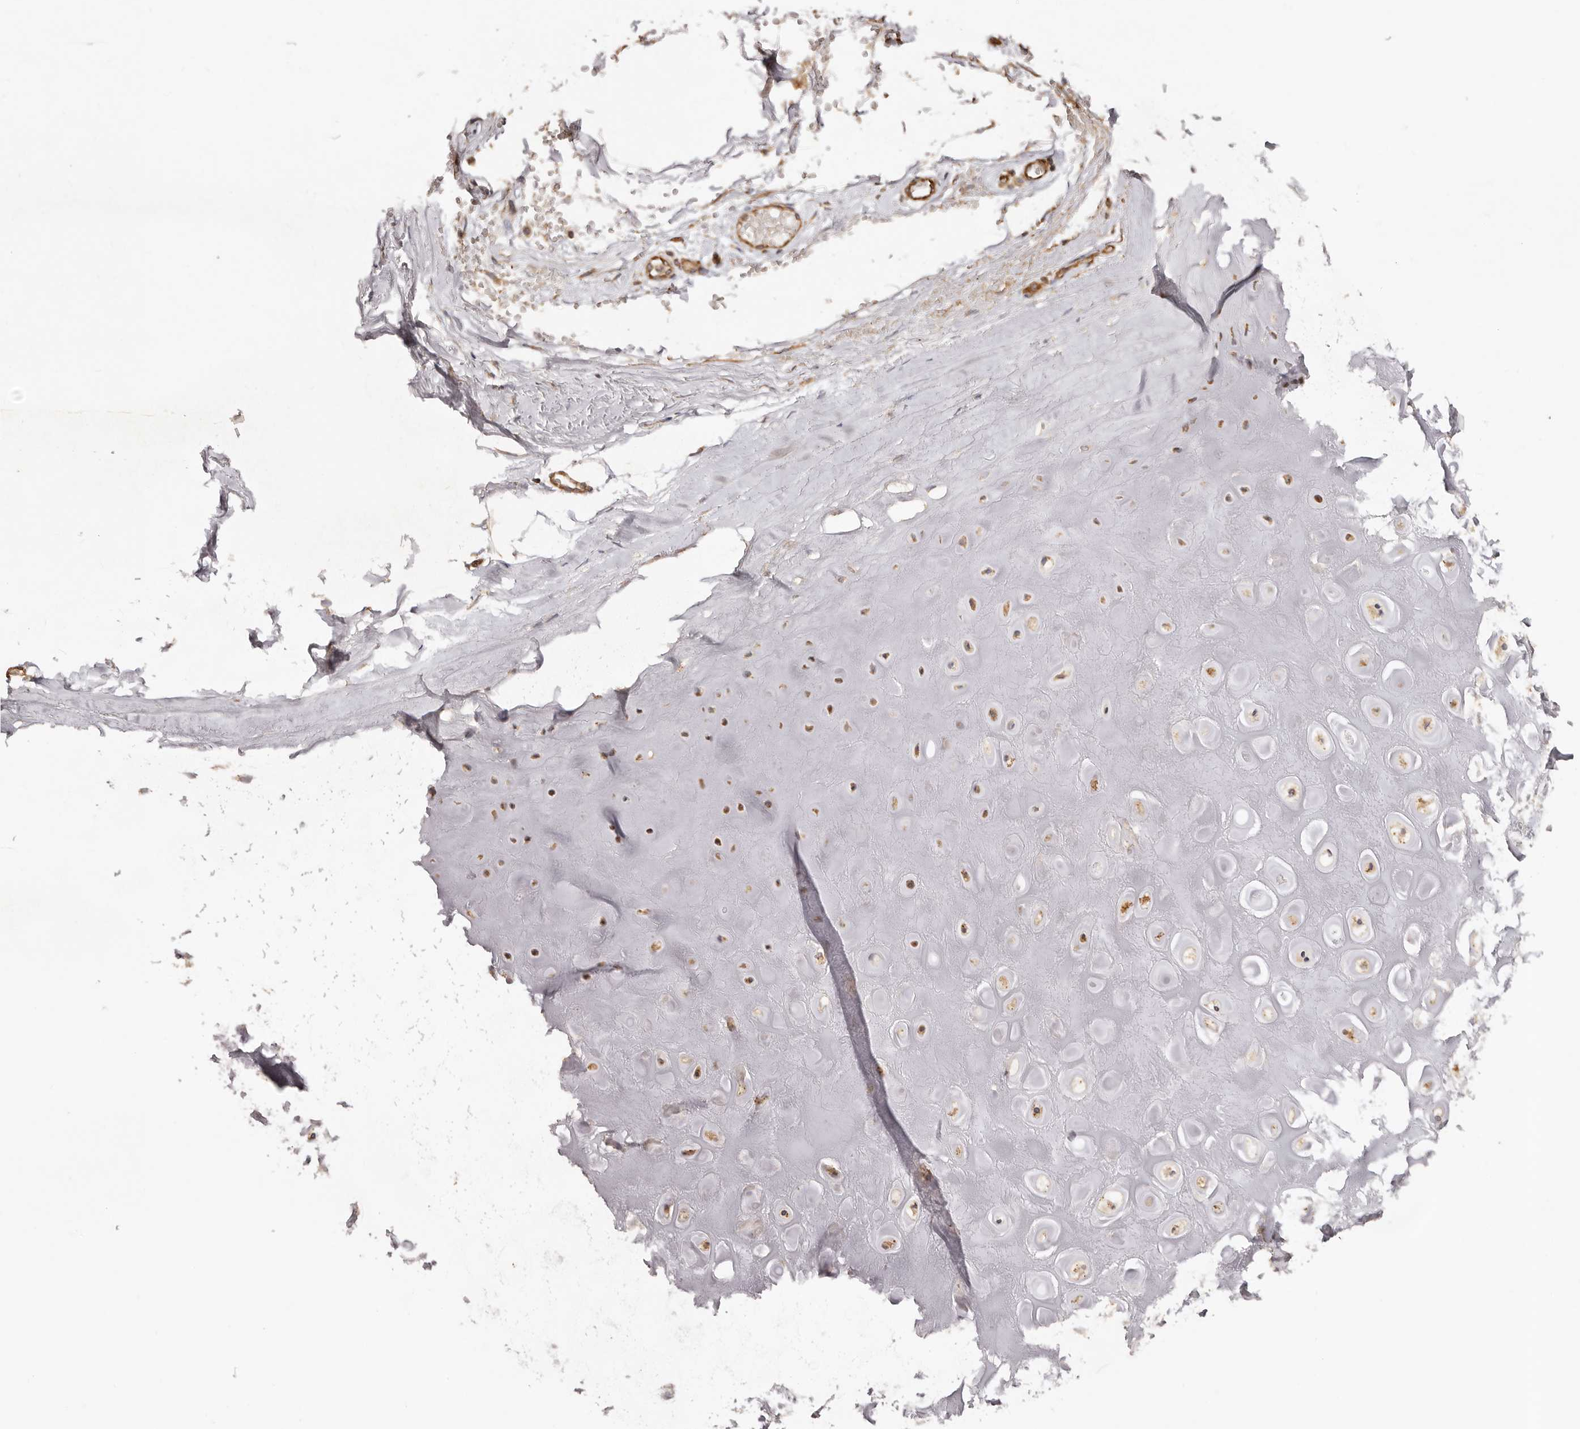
{"staining": {"intensity": "moderate", "quantity": ">75%", "location": "cytoplasmic/membranous"}, "tissue": "adipose tissue", "cell_type": "Adipocytes", "image_type": "normal", "snomed": [{"axis": "morphology", "description": "Normal tissue, NOS"}, {"axis": "morphology", "description": "Basal cell carcinoma"}, {"axis": "topography", "description": "Skin"}], "caption": "Protein staining of unremarkable adipose tissue demonstrates moderate cytoplasmic/membranous positivity in approximately >75% of adipocytes.", "gene": "RPS6", "patient": {"sex": "female", "age": 89}}